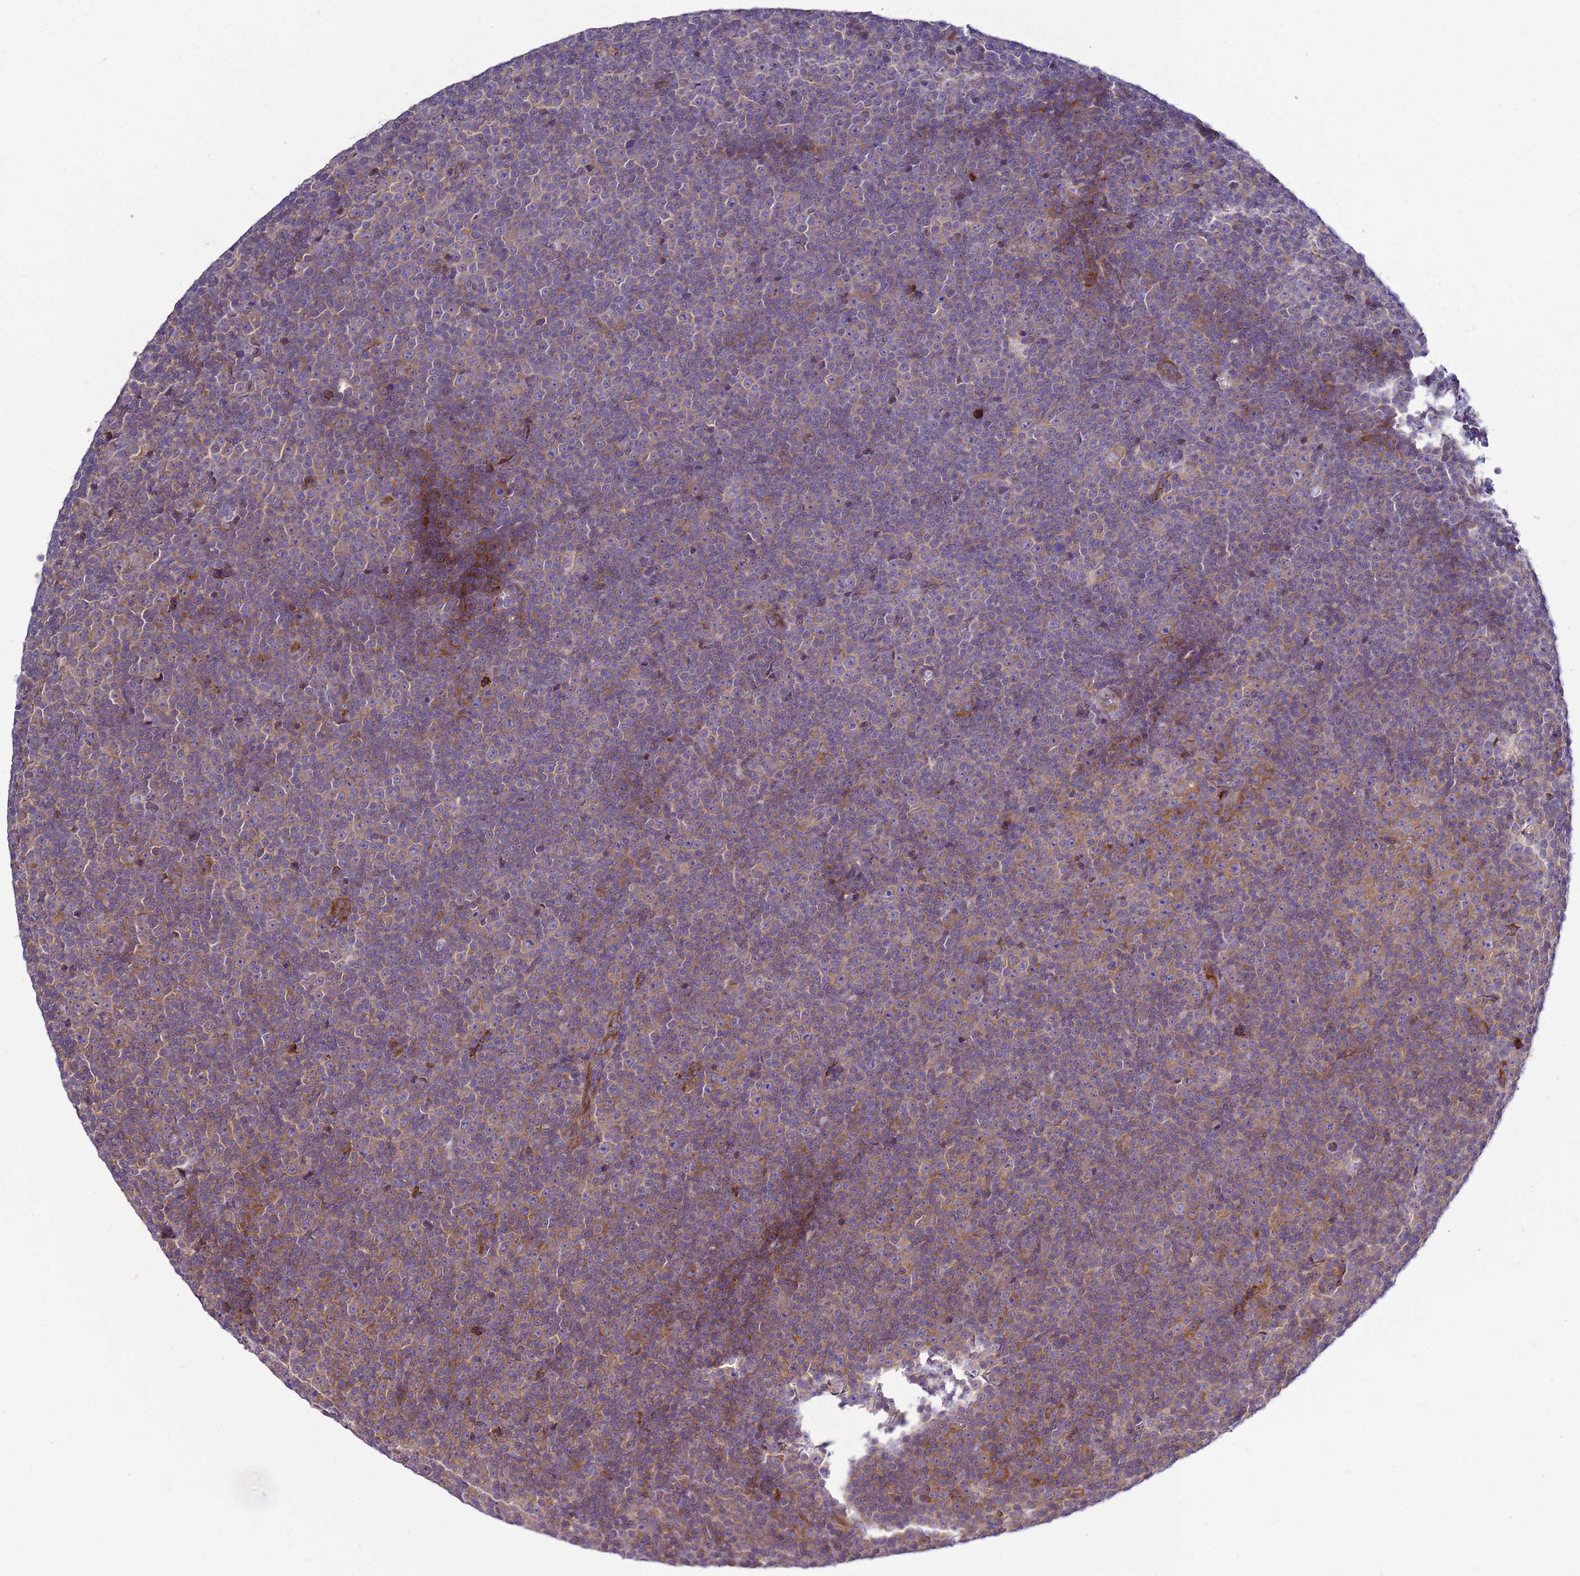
{"staining": {"intensity": "moderate", "quantity": "25%-75%", "location": "cytoplasmic/membranous"}, "tissue": "lymphoma", "cell_type": "Tumor cells", "image_type": "cancer", "snomed": [{"axis": "morphology", "description": "Malignant lymphoma, non-Hodgkin's type, Low grade"}, {"axis": "topography", "description": "Lymph node"}], "caption": "A medium amount of moderate cytoplasmic/membranous expression is seen in about 25%-75% of tumor cells in malignant lymphoma, non-Hodgkin's type (low-grade) tissue.", "gene": "MON1B", "patient": {"sex": "female", "age": 67}}